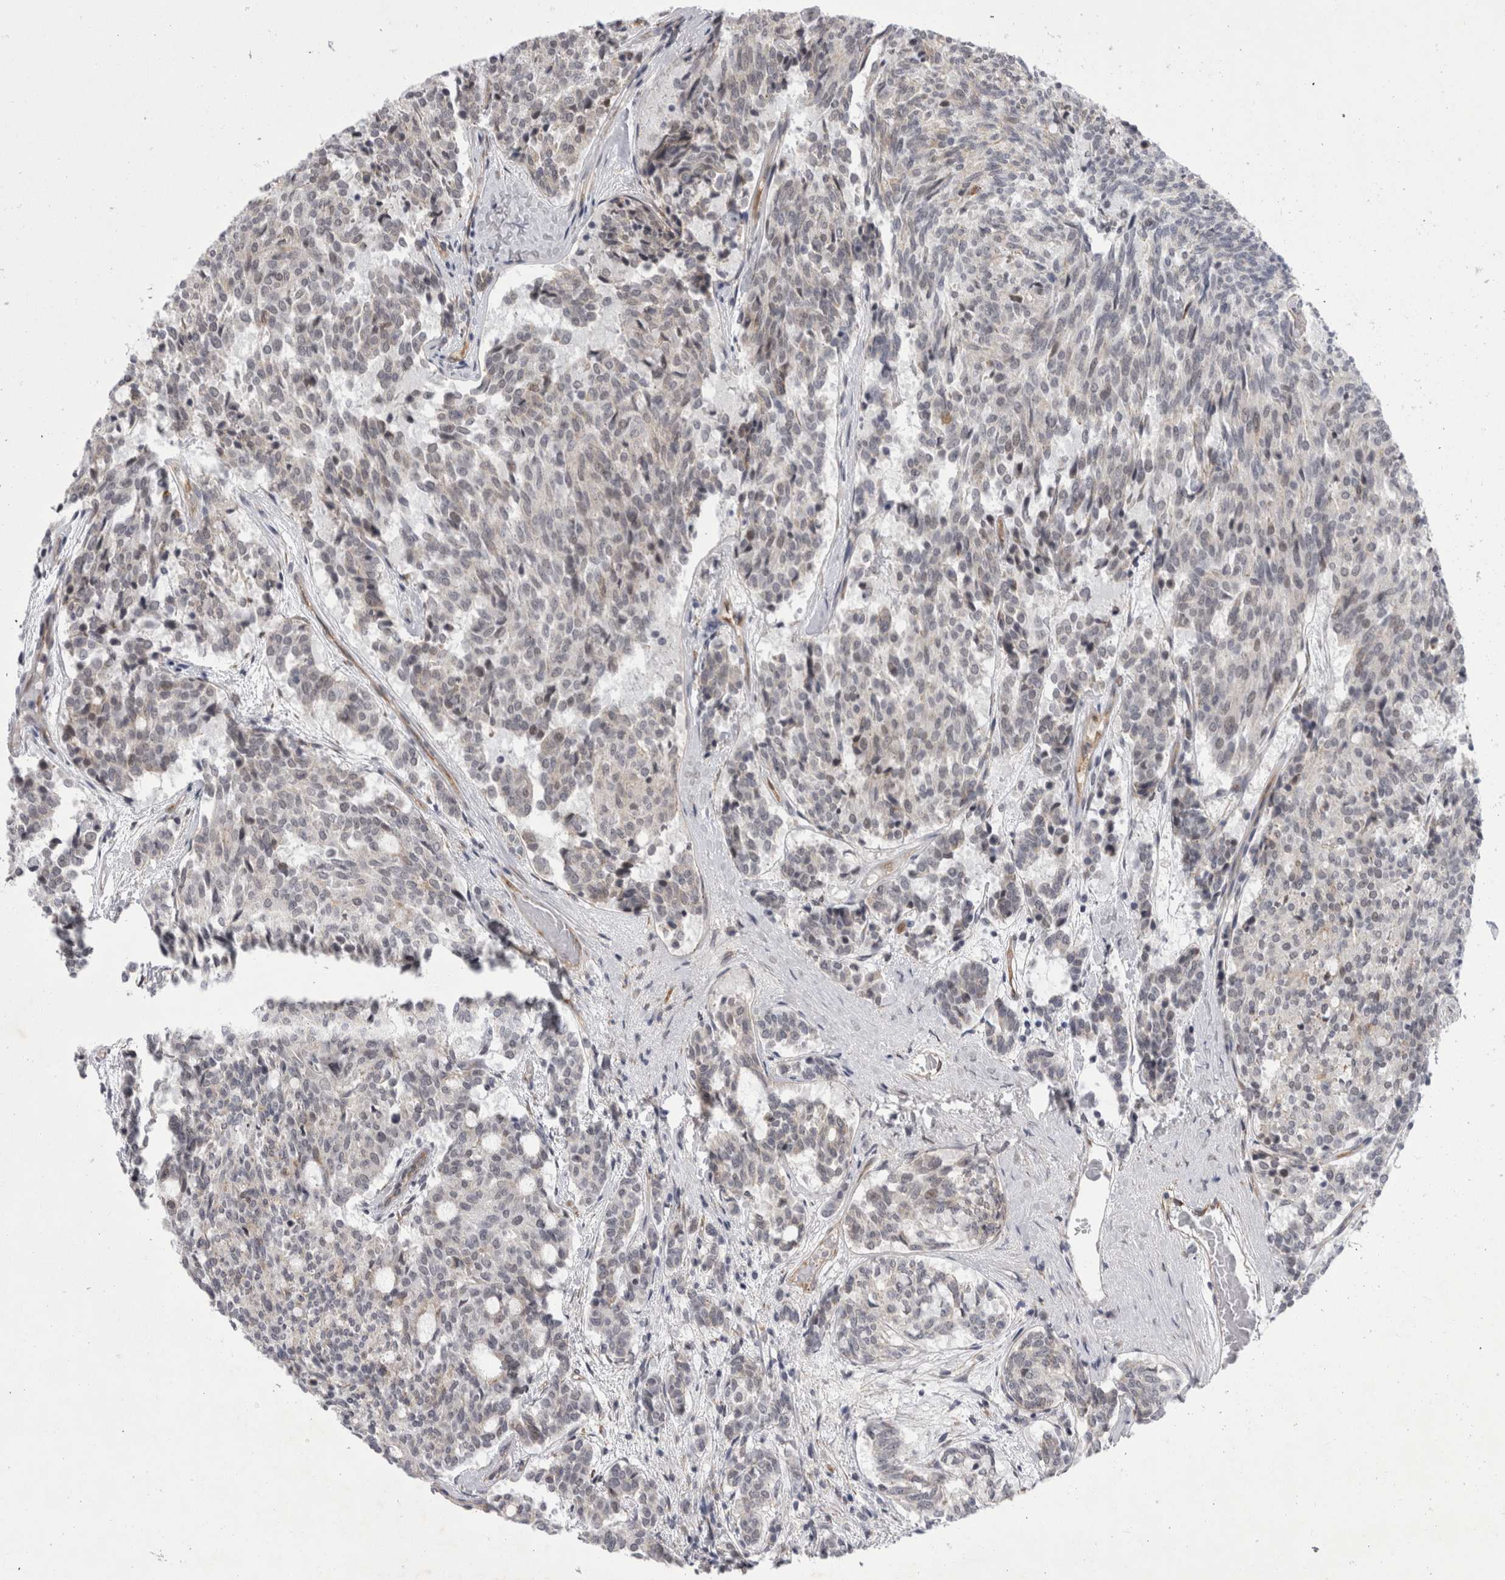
{"staining": {"intensity": "negative", "quantity": "none", "location": "none"}, "tissue": "carcinoid", "cell_type": "Tumor cells", "image_type": "cancer", "snomed": [{"axis": "morphology", "description": "Carcinoid, malignant, NOS"}, {"axis": "topography", "description": "Pancreas"}], "caption": "An IHC image of carcinoid is shown. There is no staining in tumor cells of carcinoid.", "gene": "PARP11", "patient": {"sex": "female", "age": 54}}